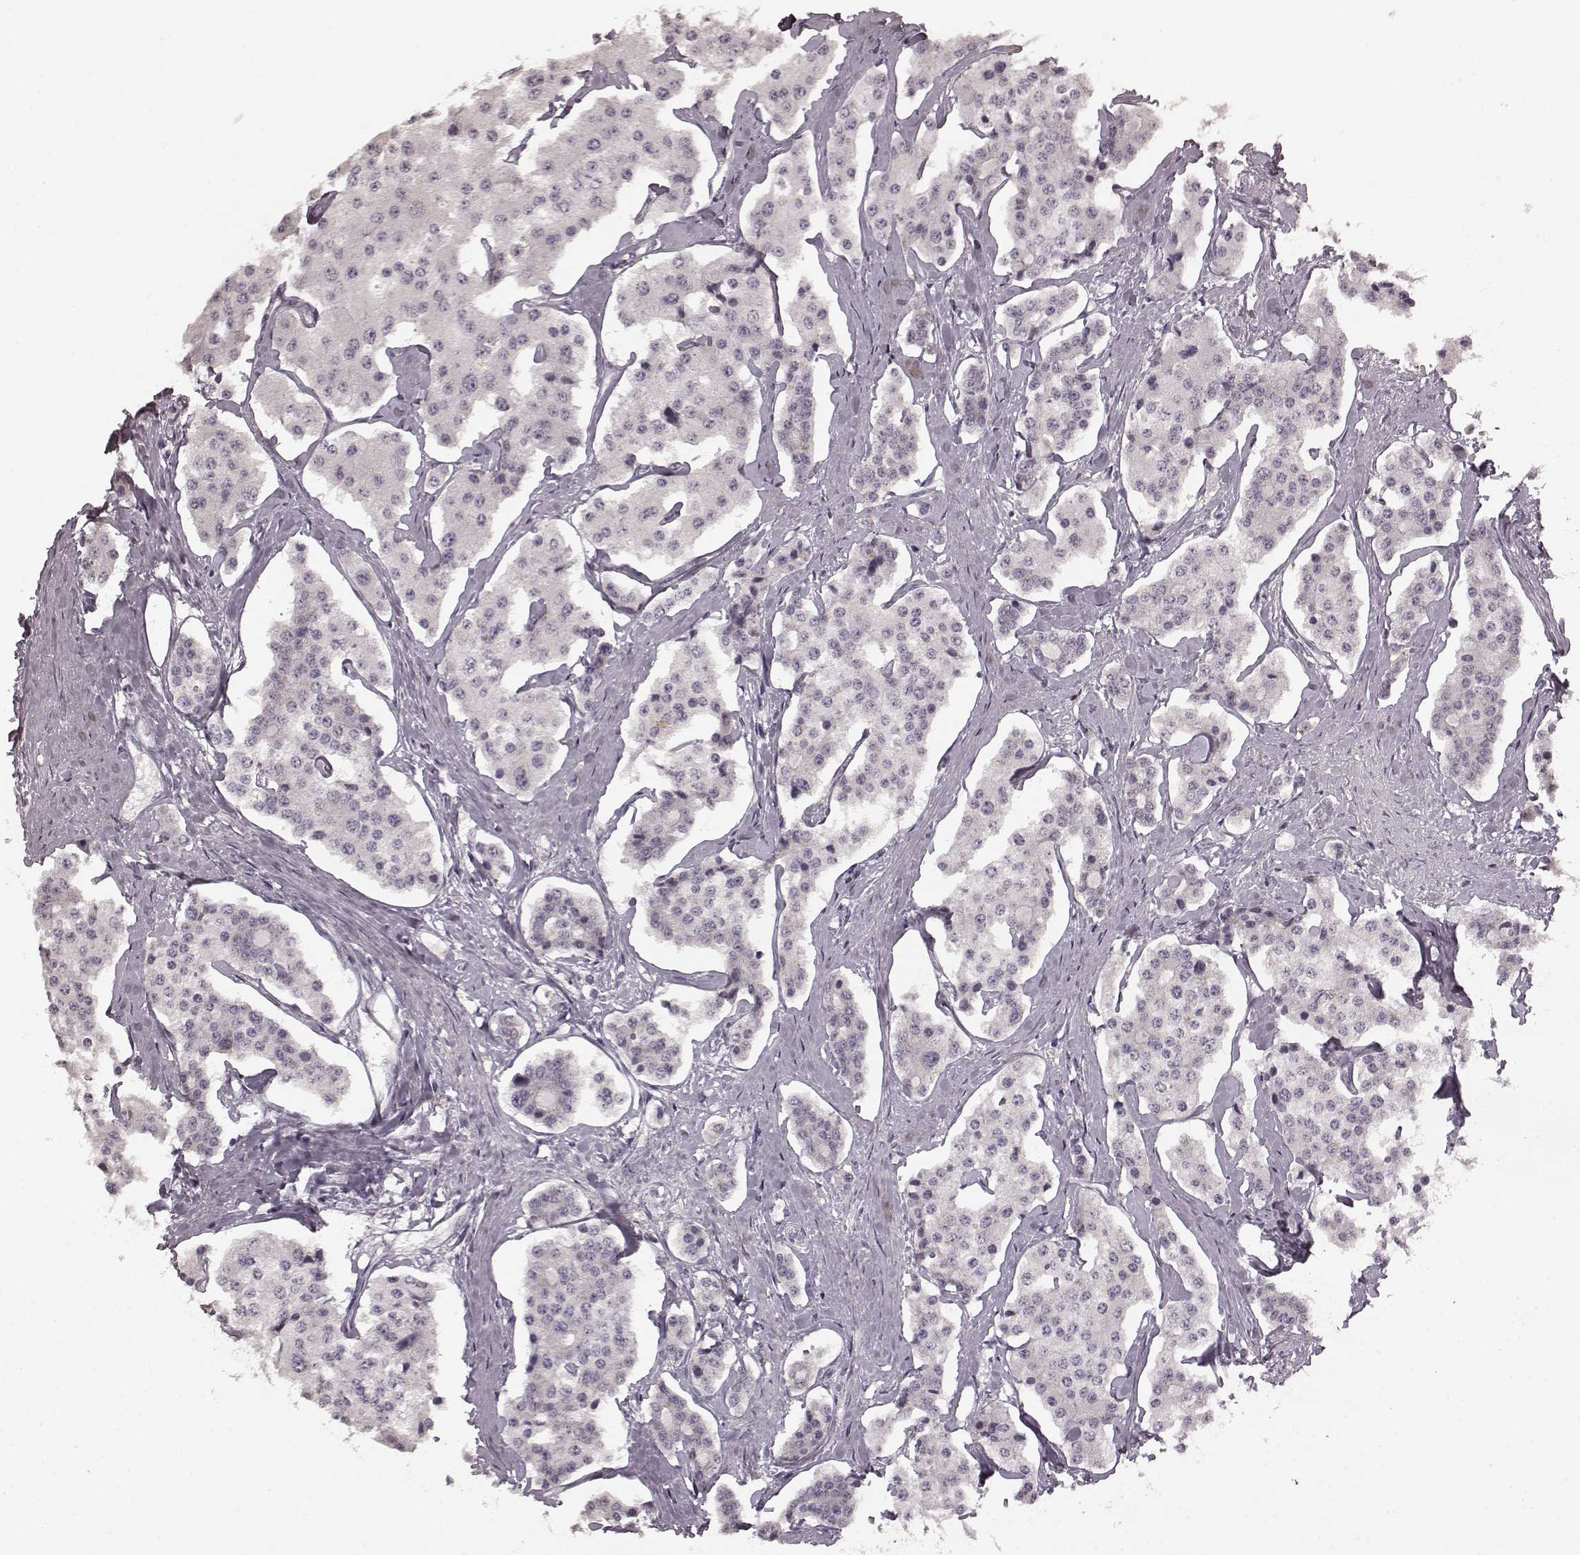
{"staining": {"intensity": "negative", "quantity": "none", "location": "none"}, "tissue": "carcinoid", "cell_type": "Tumor cells", "image_type": "cancer", "snomed": [{"axis": "morphology", "description": "Carcinoid, malignant, NOS"}, {"axis": "topography", "description": "Small intestine"}], "caption": "Immunohistochemistry (IHC) image of carcinoid (malignant) stained for a protein (brown), which reveals no positivity in tumor cells.", "gene": "CCNA2", "patient": {"sex": "female", "age": 65}}